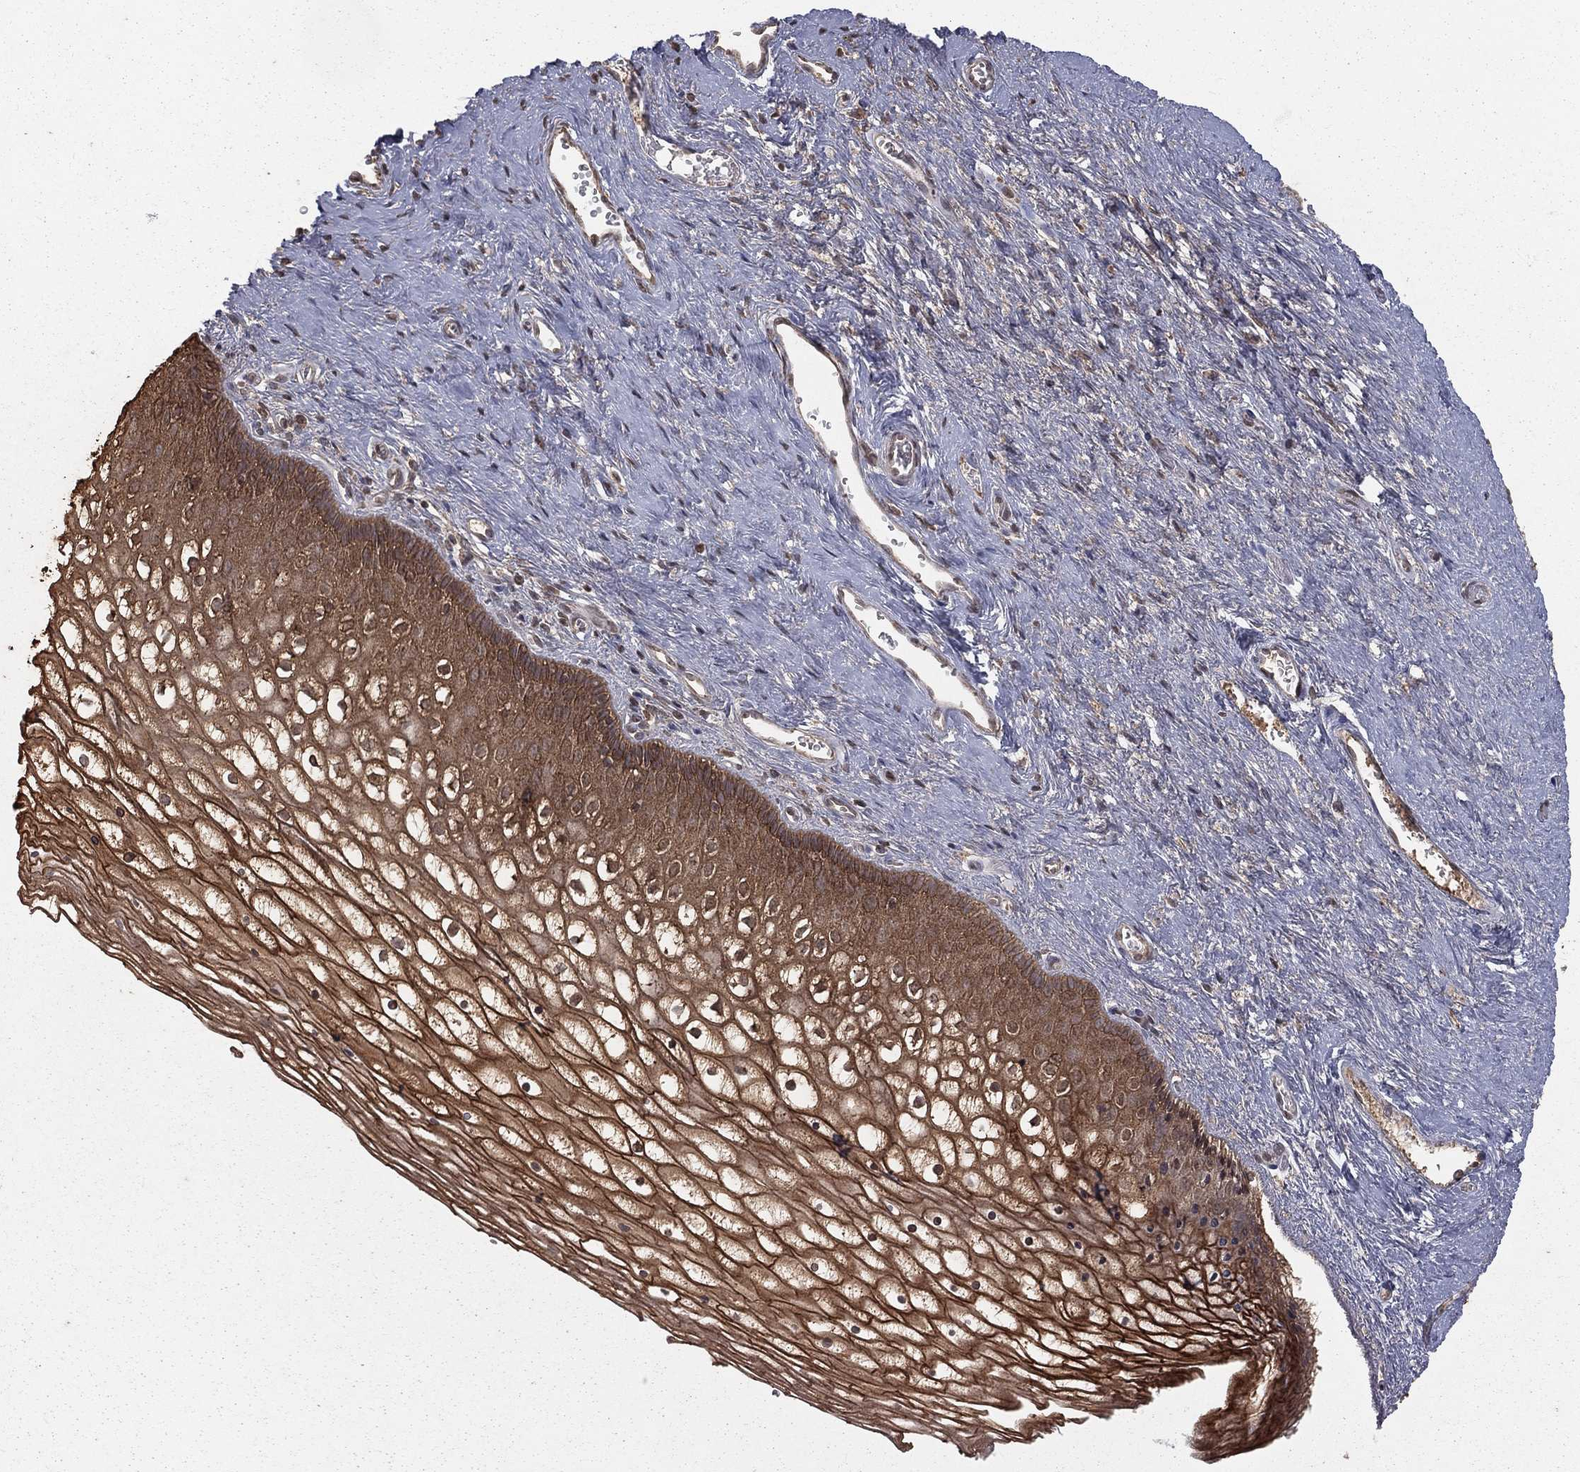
{"staining": {"intensity": "strong", "quantity": ">75%", "location": "cytoplasmic/membranous"}, "tissue": "vagina", "cell_type": "Squamous epithelial cells", "image_type": "normal", "snomed": [{"axis": "morphology", "description": "Normal tissue, NOS"}, {"axis": "topography", "description": "Vagina"}], "caption": "This histopathology image demonstrates benign vagina stained with immunohistochemistry to label a protein in brown. The cytoplasmic/membranous of squamous epithelial cells show strong positivity for the protein. Nuclei are counter-stained blue.", "gene": "ZDHHC15", "patient": {"sex": "female", "age": 32}}